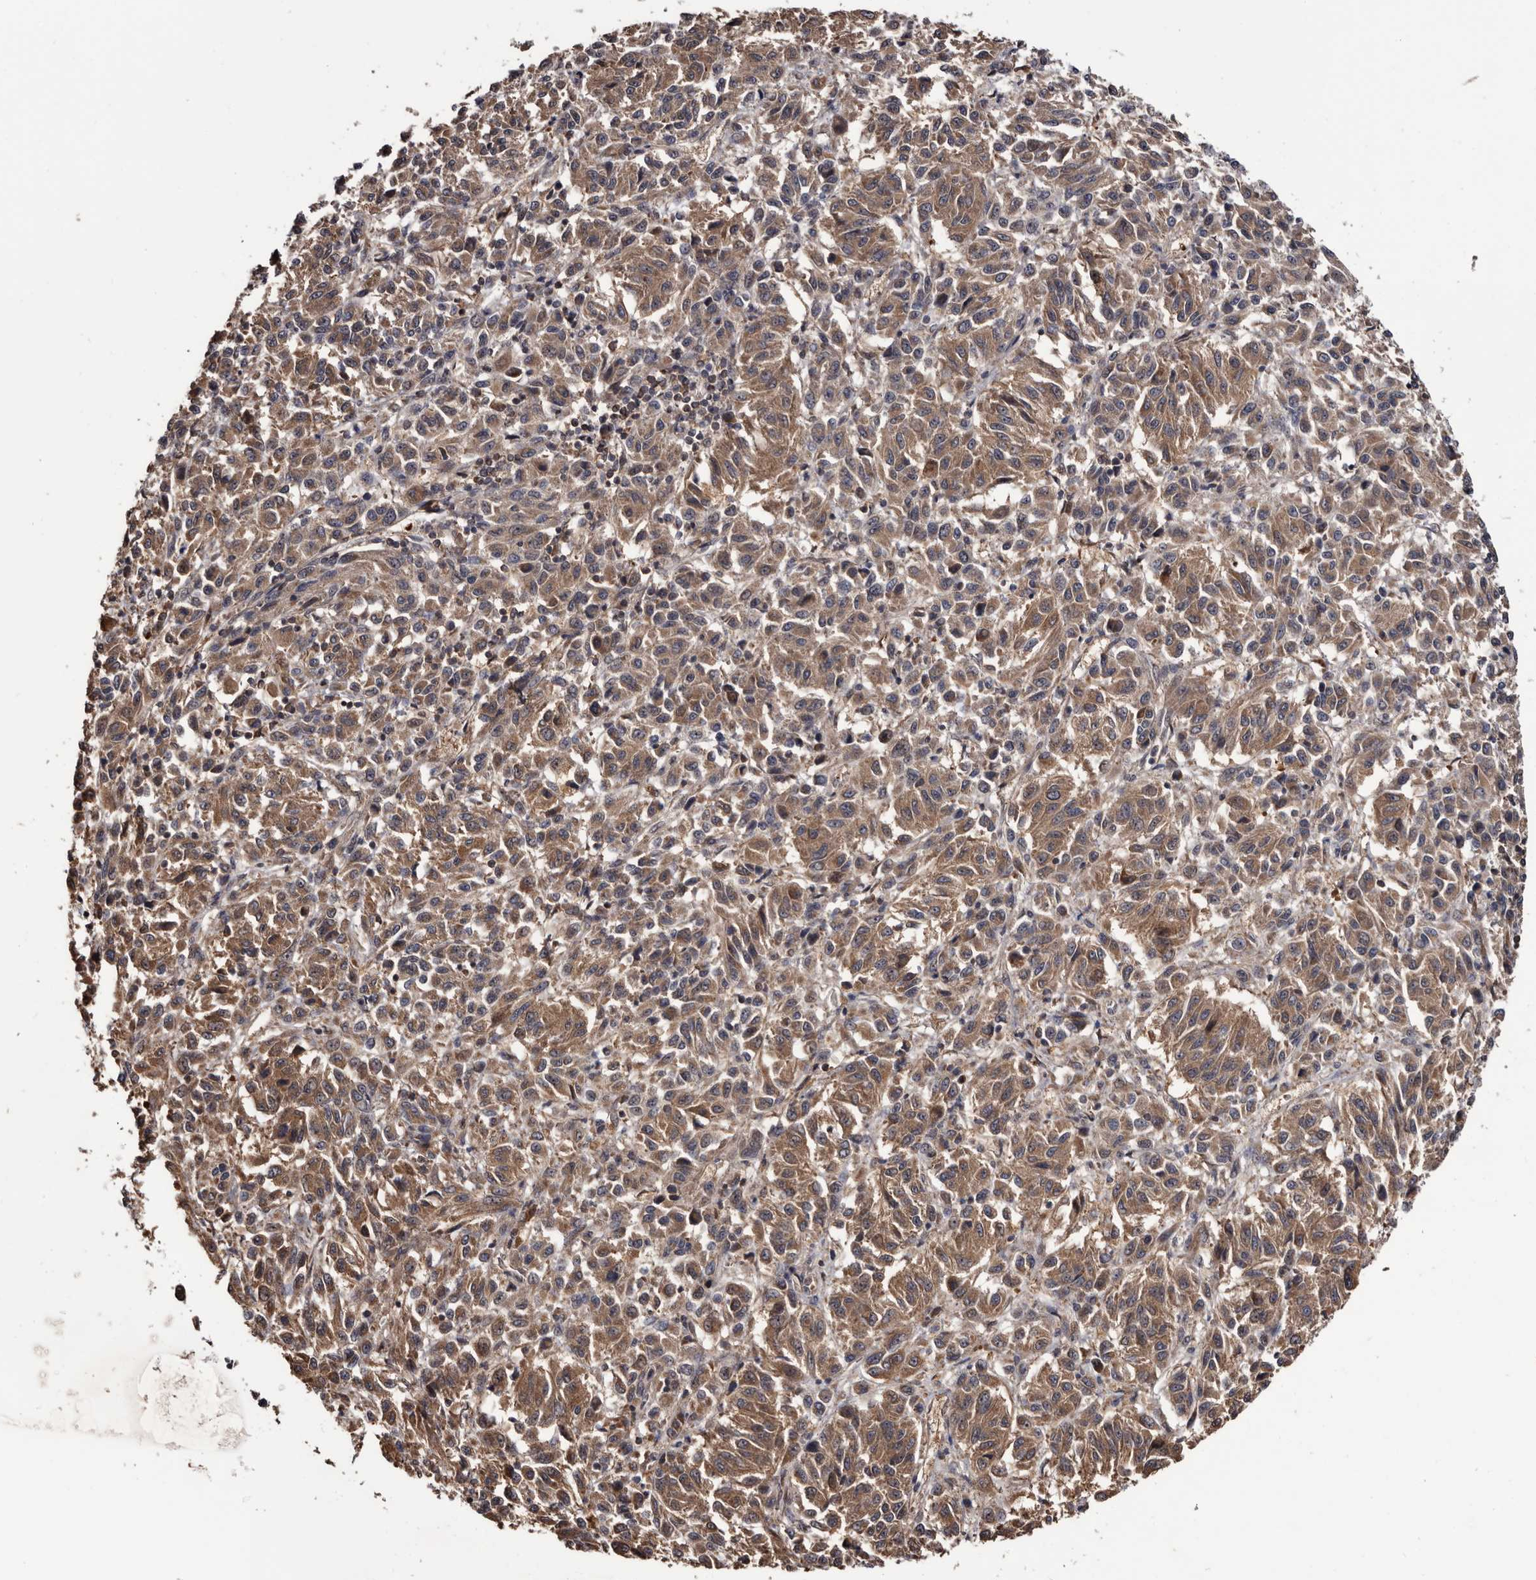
{"staining": {"intensity": "moderate", "quantity": ">75%", "location": "cytoplasmic/membranous"}, "tissue": "melanoma", "cell_type": "Tumor cells", "image_type": "cancer", "snomed": [{"axis": "morphology", "description": "Malignant melanoma, Metastatic site"}, {"axis": "topography", "description": "Lung"}], "caption": "Immunohistochemical staining of human malignant melanoma (metastatic site) displays medium levels of moderate cytoplasmic/membranous protein positivity in about >75% of tumor cells. Using DAB (brown) and hematoxylin (blue) stains, captured at high magnification using brightfield microscopy.", "gene": "TTI2", "patient": {"sex": "male", "age": 64}}